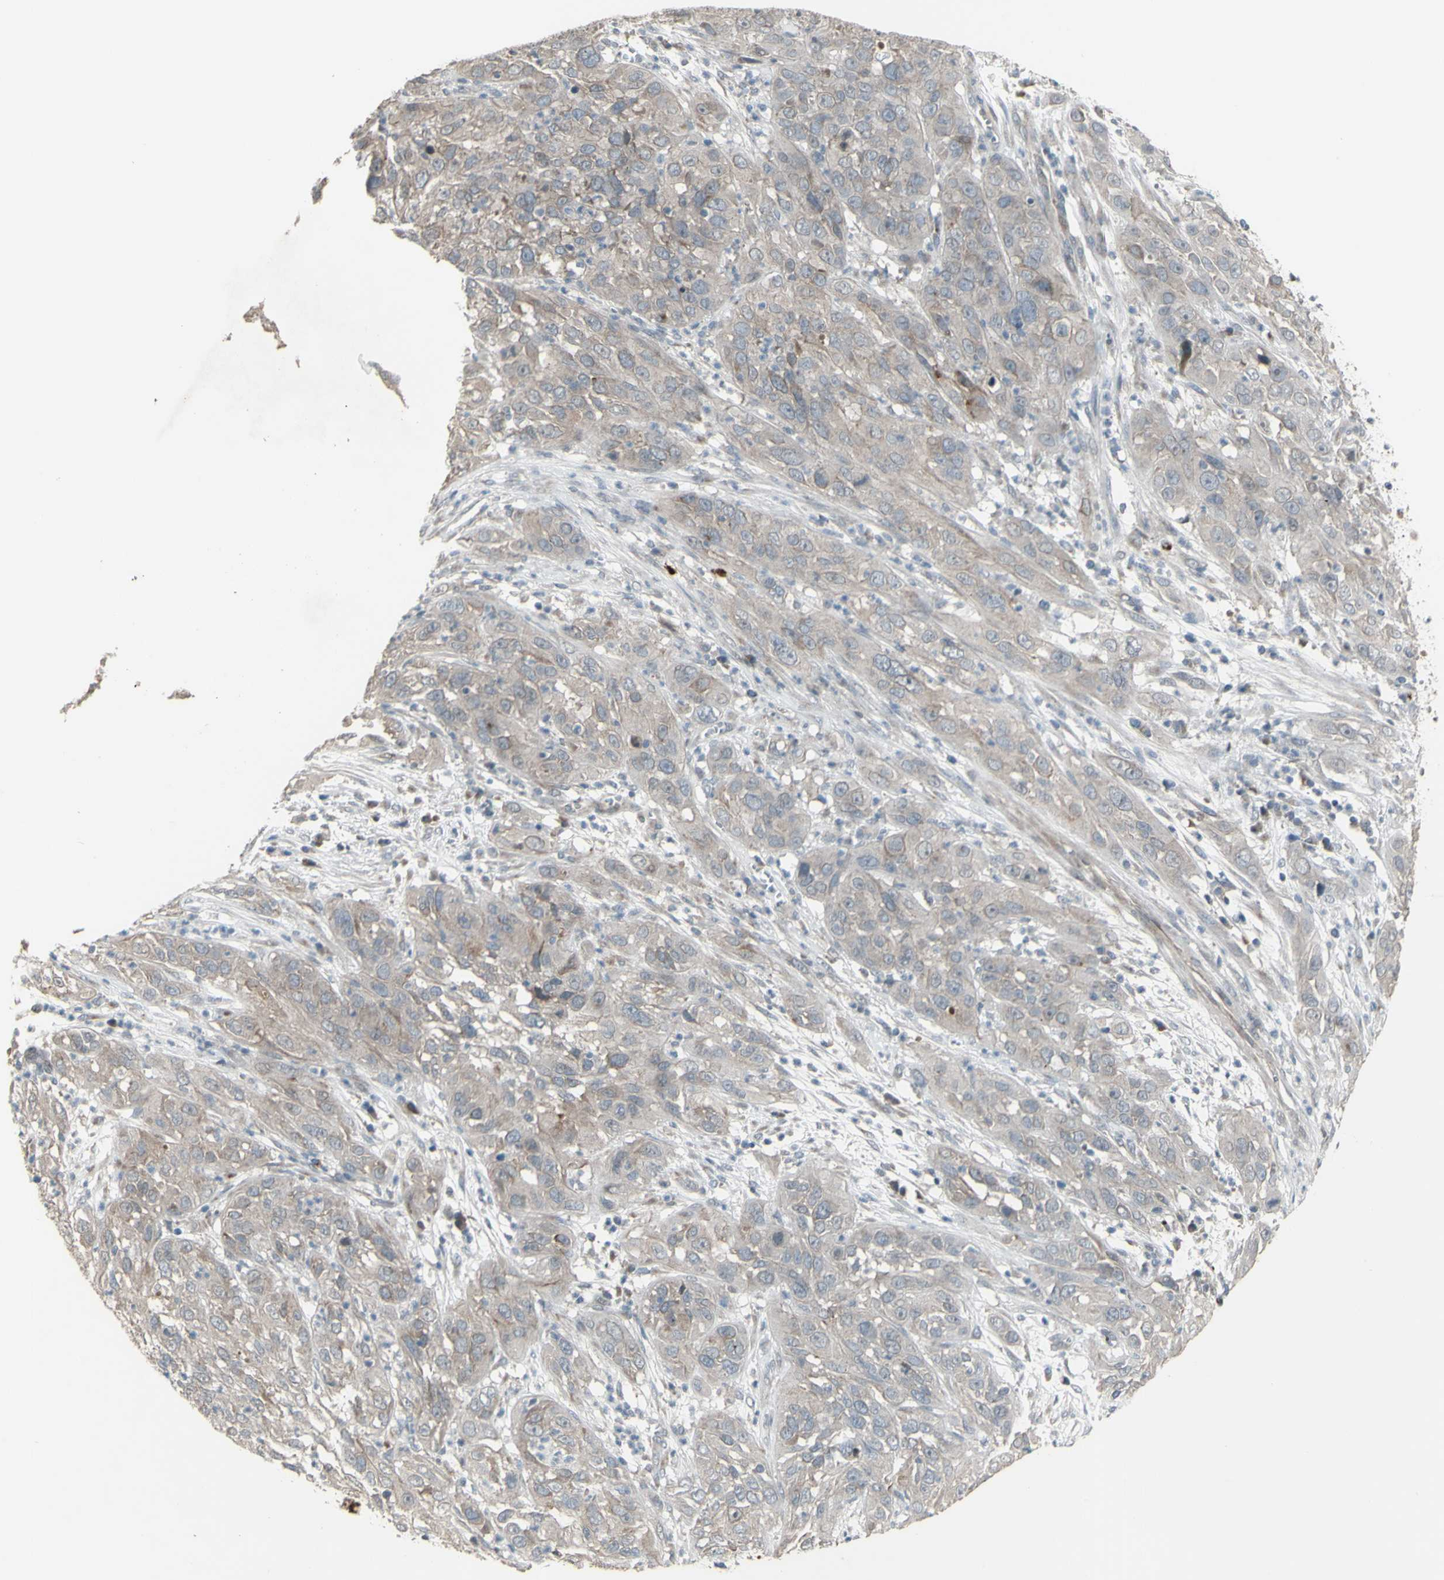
{"staining": {"intensity": "weak", "quantity": ">75%", "location": "cytoplasmic/membranous"}, "tissue": "cervical cancer", "cell_type": "Tumor cells", "image_type": "cancer", "snomed": [{"axis": "morphology", "description": "Squamous cell carcinoma, NOS"}, {"axis": "topography", "description": "Cervix"}], "caption": "About >75% of tumor cells in cervical squamous cell carcinoma demonstrate weak cytoplasmic/membranous protein staining as visualized by brown immunohistochemical staining.", "gene": "GRAMD1B", "patient": {"sex": "female", "age": 32}}